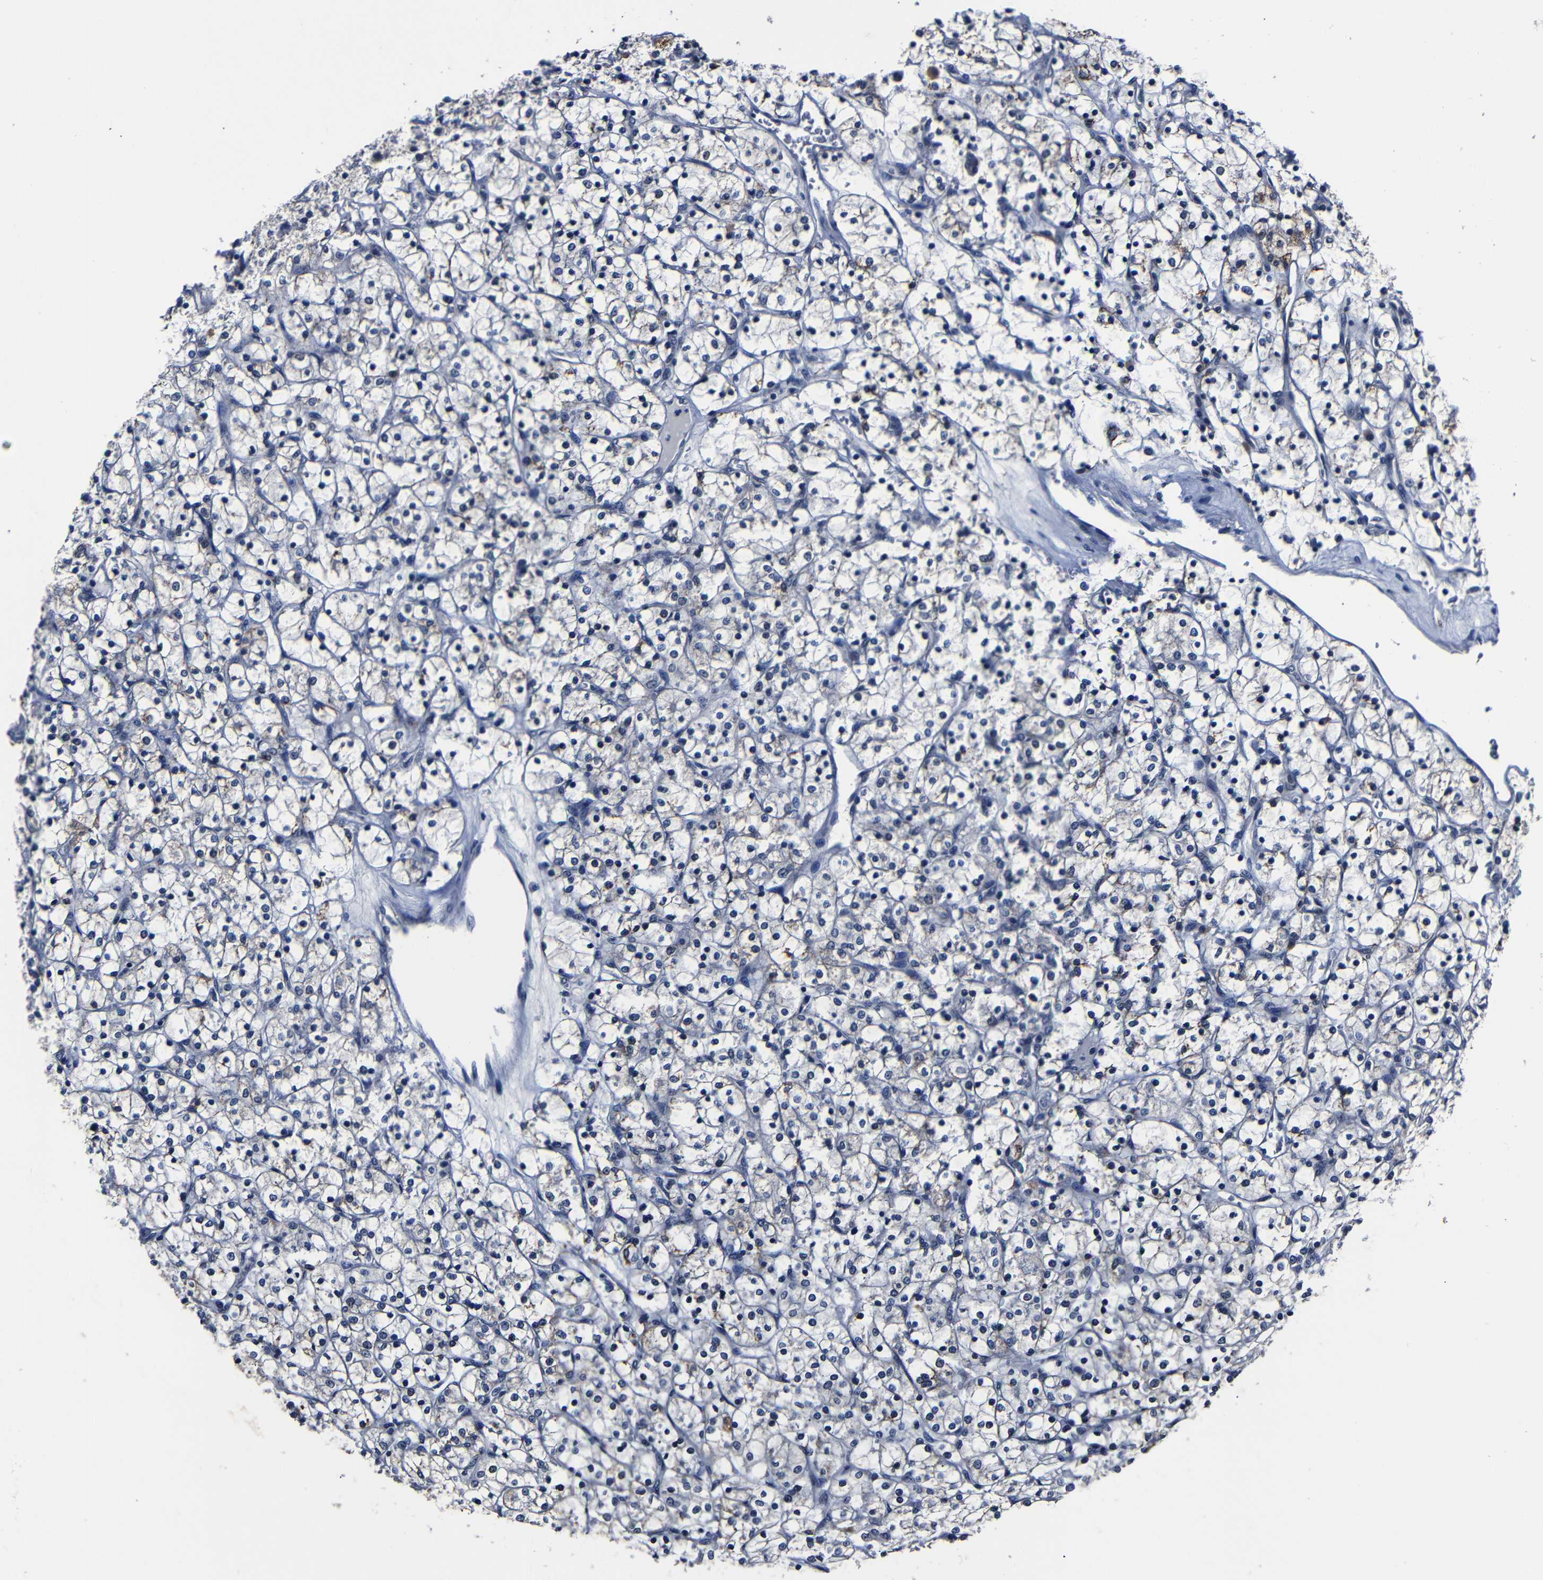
{"staining": {"intensity": "negative", "quantity": "none", "location": "none"}, "tissue": "renal cancer", "cell_type": "Tumor cells", "image_type": "cancer", "snomed": [{"axis": "morphology", "description": "Adenocarcinoma, NOS"}, {"axis": "topography", "description": "Kidney"}], "caption": "DAB (3,3'-diaminobenzidine) immunohistochemical staining of renal cancer (adenocarcinoma) demonstrates no significant expression in tumor cells.", "gene": "DEPP1", "patient": {"sex": "female", "age": 69}}